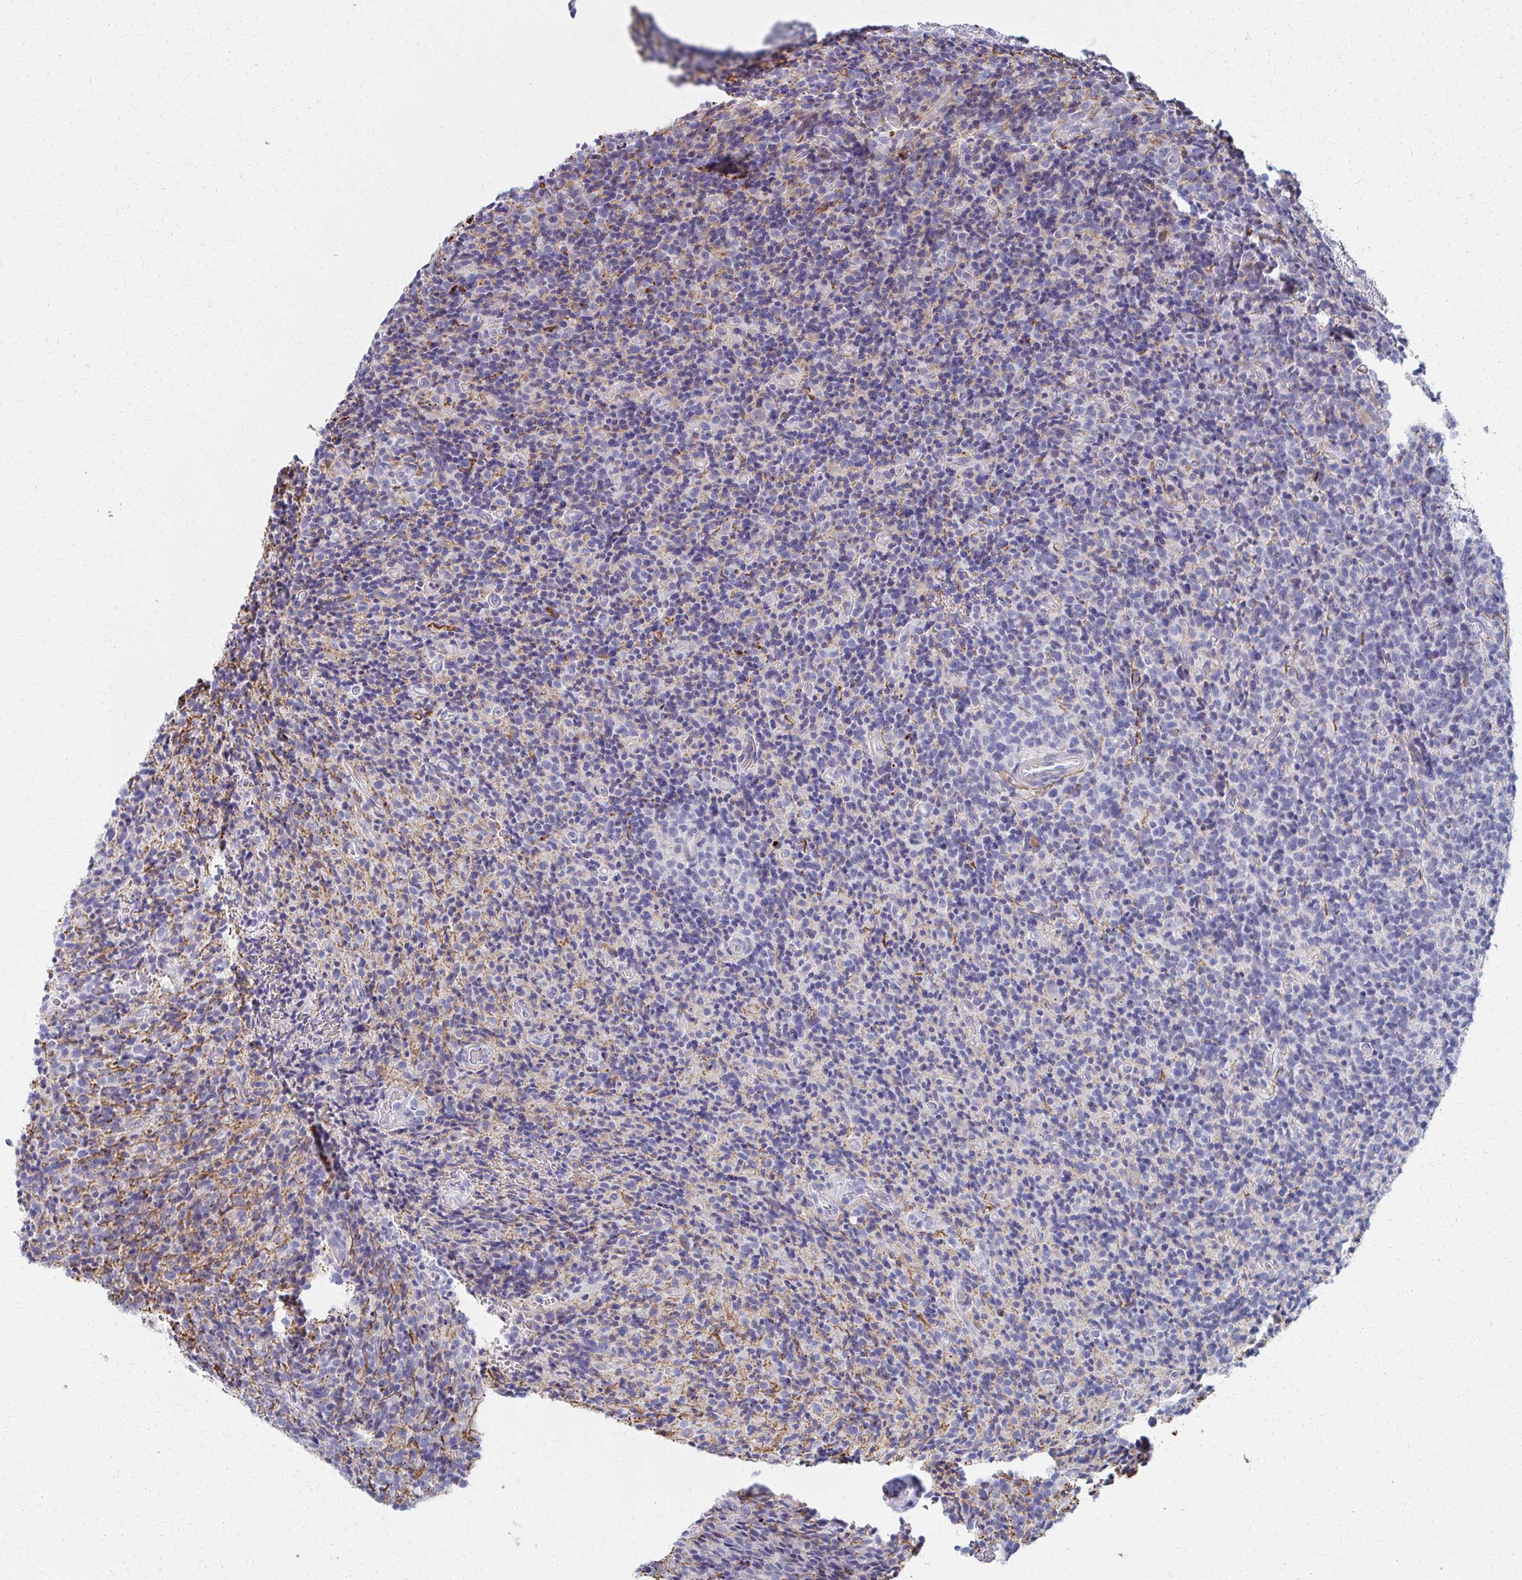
{"staining": {"intensity": "negative", "quantity": "none", "location": "none"}, "tissue": "glioma", "cell_type": "Tumor cells", "image_type": "cancer", "snomed": [{"axis": "morphology", "description": "Glioma, malignant, High grade"}, {"axis": "topography", "description": "Brain"}], "caption": "Micrograph shows no protein expression in tumor cells of malignant glioma (high-grade) tissue.", "gene": "MS4A2", "patient": {"sex": "male", "age": 76}}